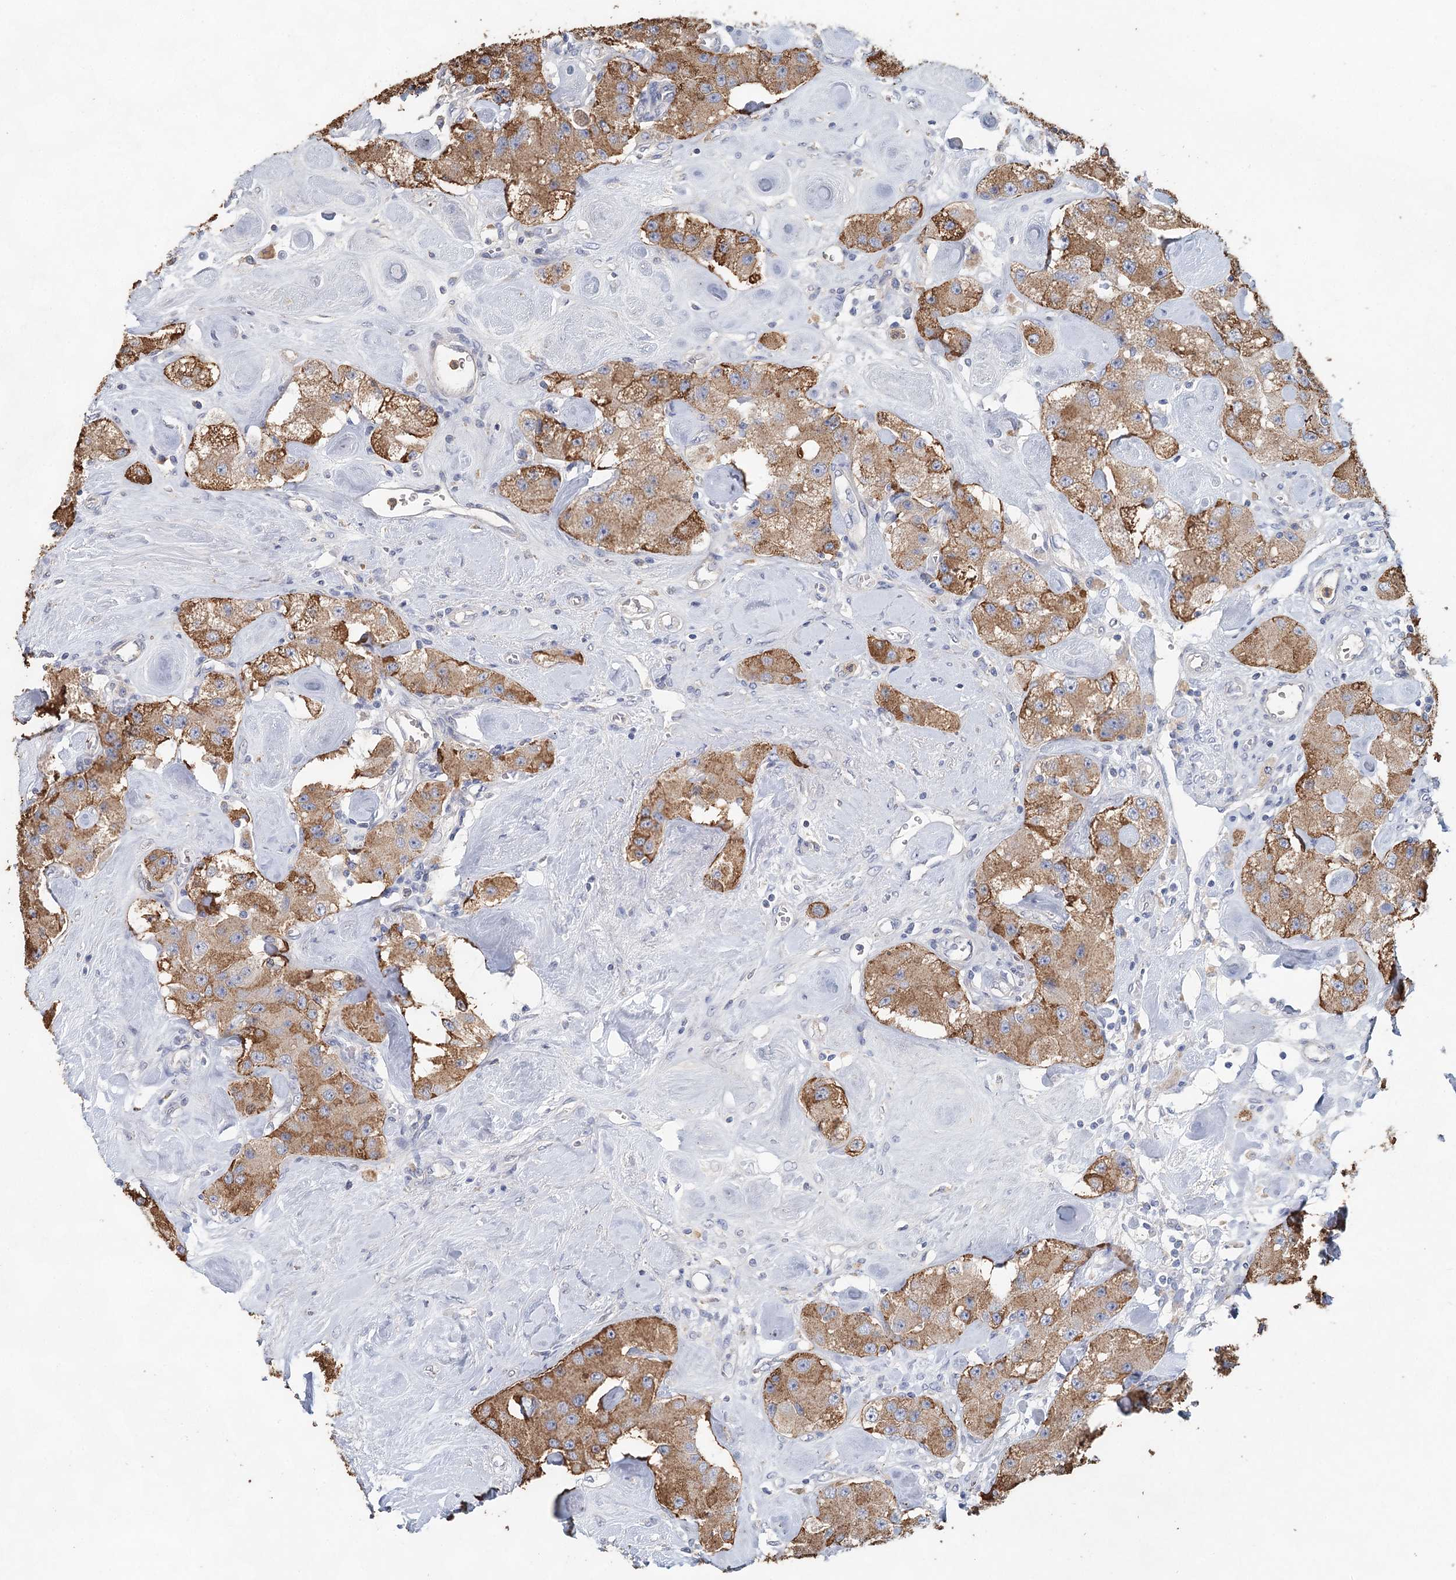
{"staining": {"intensity": "moderate", "quantity": ">75%", "location": "cytoplasmic/membranous"}, "tissue": "carcinoid", "cell_type": "Tumor cells", "image_type": "cancer", "snomed": [{"axis": "morphology", "description": "Carcinoid, malignant, NOS"}, {"axis": "topography", "description": "Pancreas"}], "caption": "The image shows immunohistochemical staining of carcinoid. There is moderate cytoplasmic/membranous expression is seen in about >75% of tumor cells.", "gene": "MYL6B", "patient": {"sex": "male", "age": 41}}